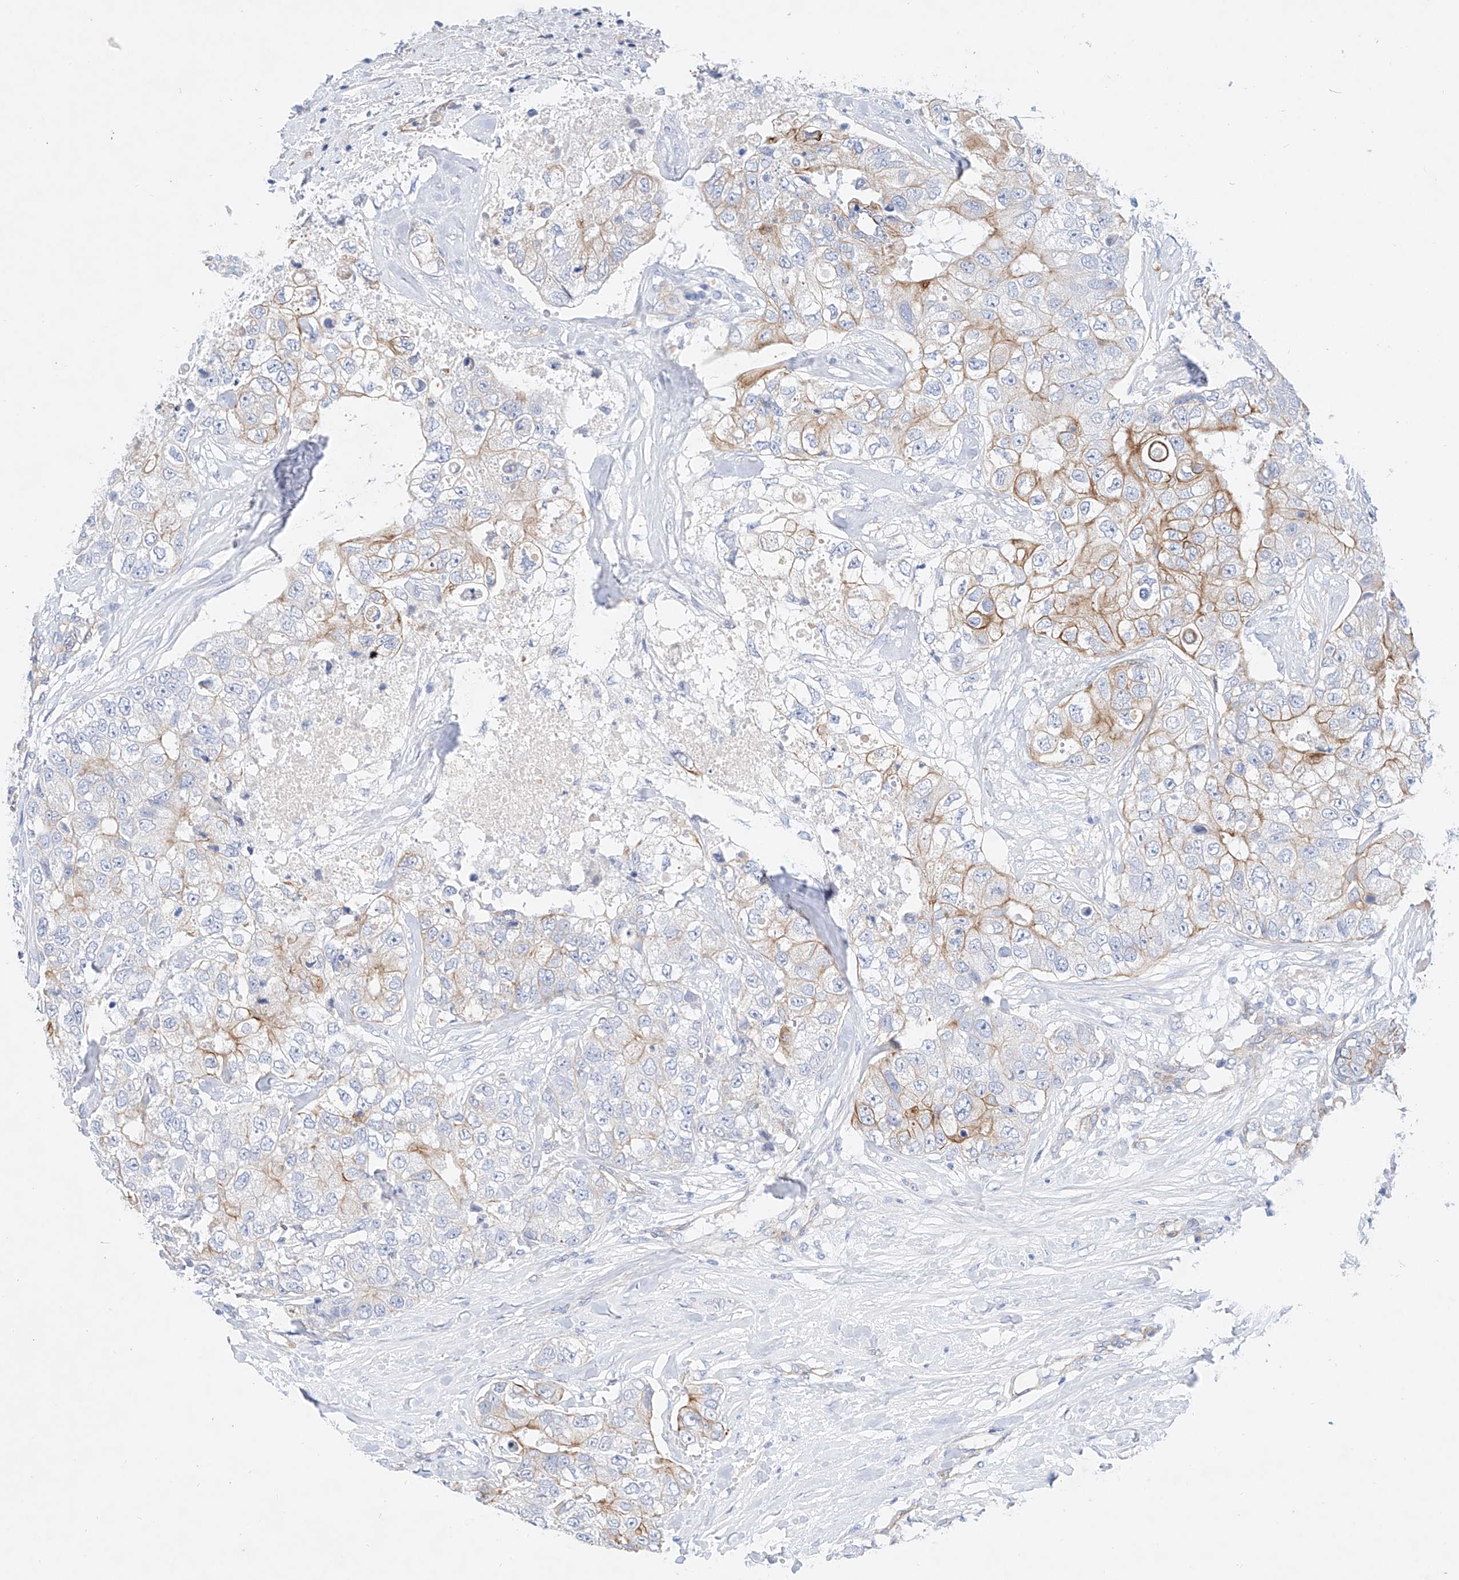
{"staining": {"intensity": "moderate", "quantity": "<25%", "location": "cytoplasmic/membranous"}, "tissue": "breast cancer", "cell_type": "Tumor cells", "image_type": "cancer", "snomed": [{"axis": "morphology", "description": "Duct carcinoma"}, {"axis": "topography", "description": "Breast"}], "caption": "Moderate cytoplasmic/membranous expression for a protein is identified in about <25% of tumor cells of breast cancer using immunohistochemistry.", "gene": "SBSPON", "patient": {"sex": "female", "age": 62}}